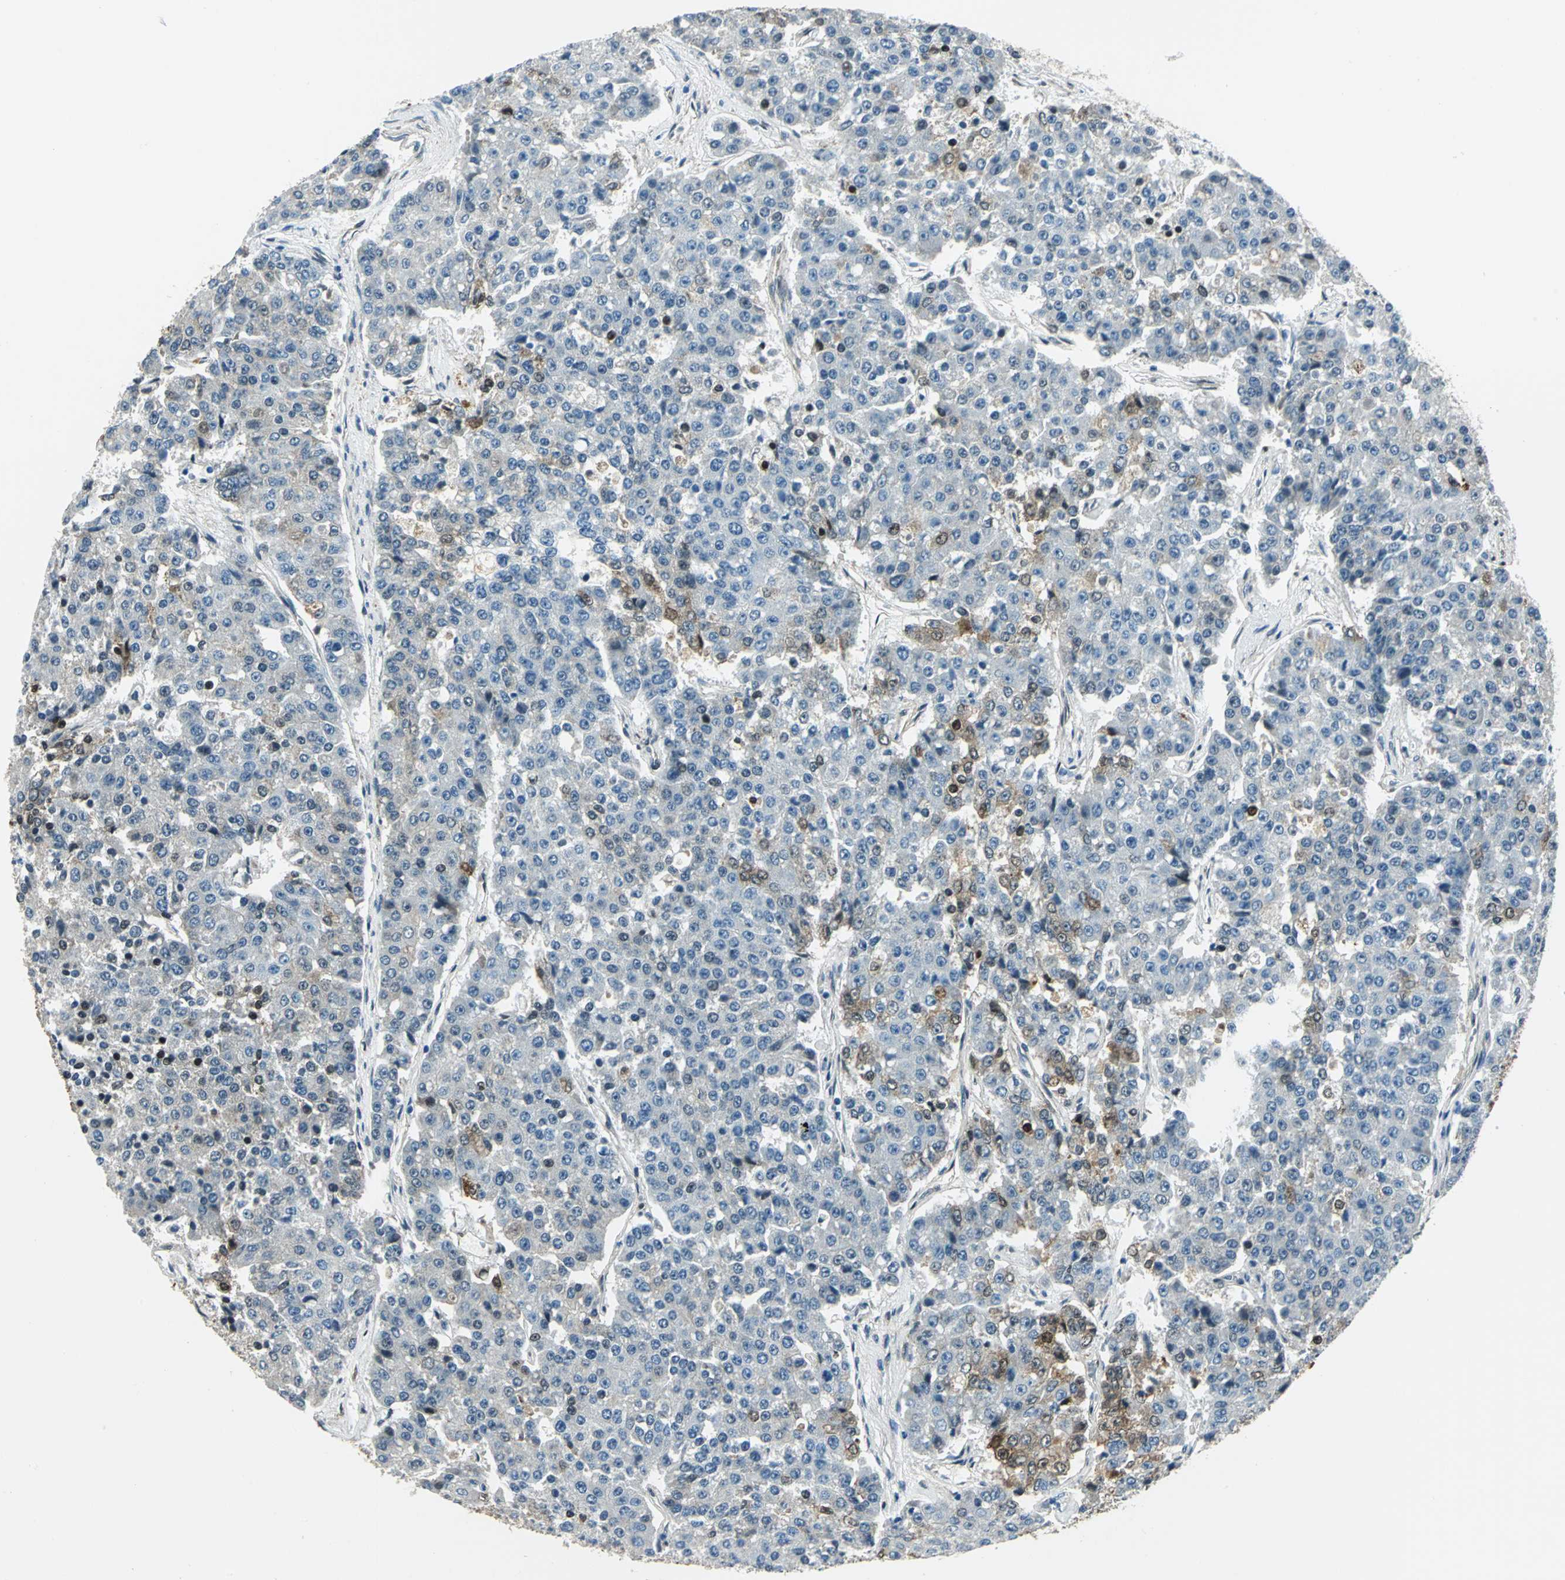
{"staining": {"intensity": "weak", "quantity": "<25%", "location": "cytoplasmic/membranous"}, "tissue": "pancreatic cancer", "cell_type": "Tumor cells", "image_type": "cancer", "snomed": [{"axis": "morphology", "description": "Adenocarcinoma, NOS"}, {"axis": "topography", "description": "Pancreas"}], "caption": "Image shows no protein expression in tumor cells of adenocarcinoma (pancreatic) tissue.", "gene": "HSPB1", "patient": {"sex": "male", "age": 50}}